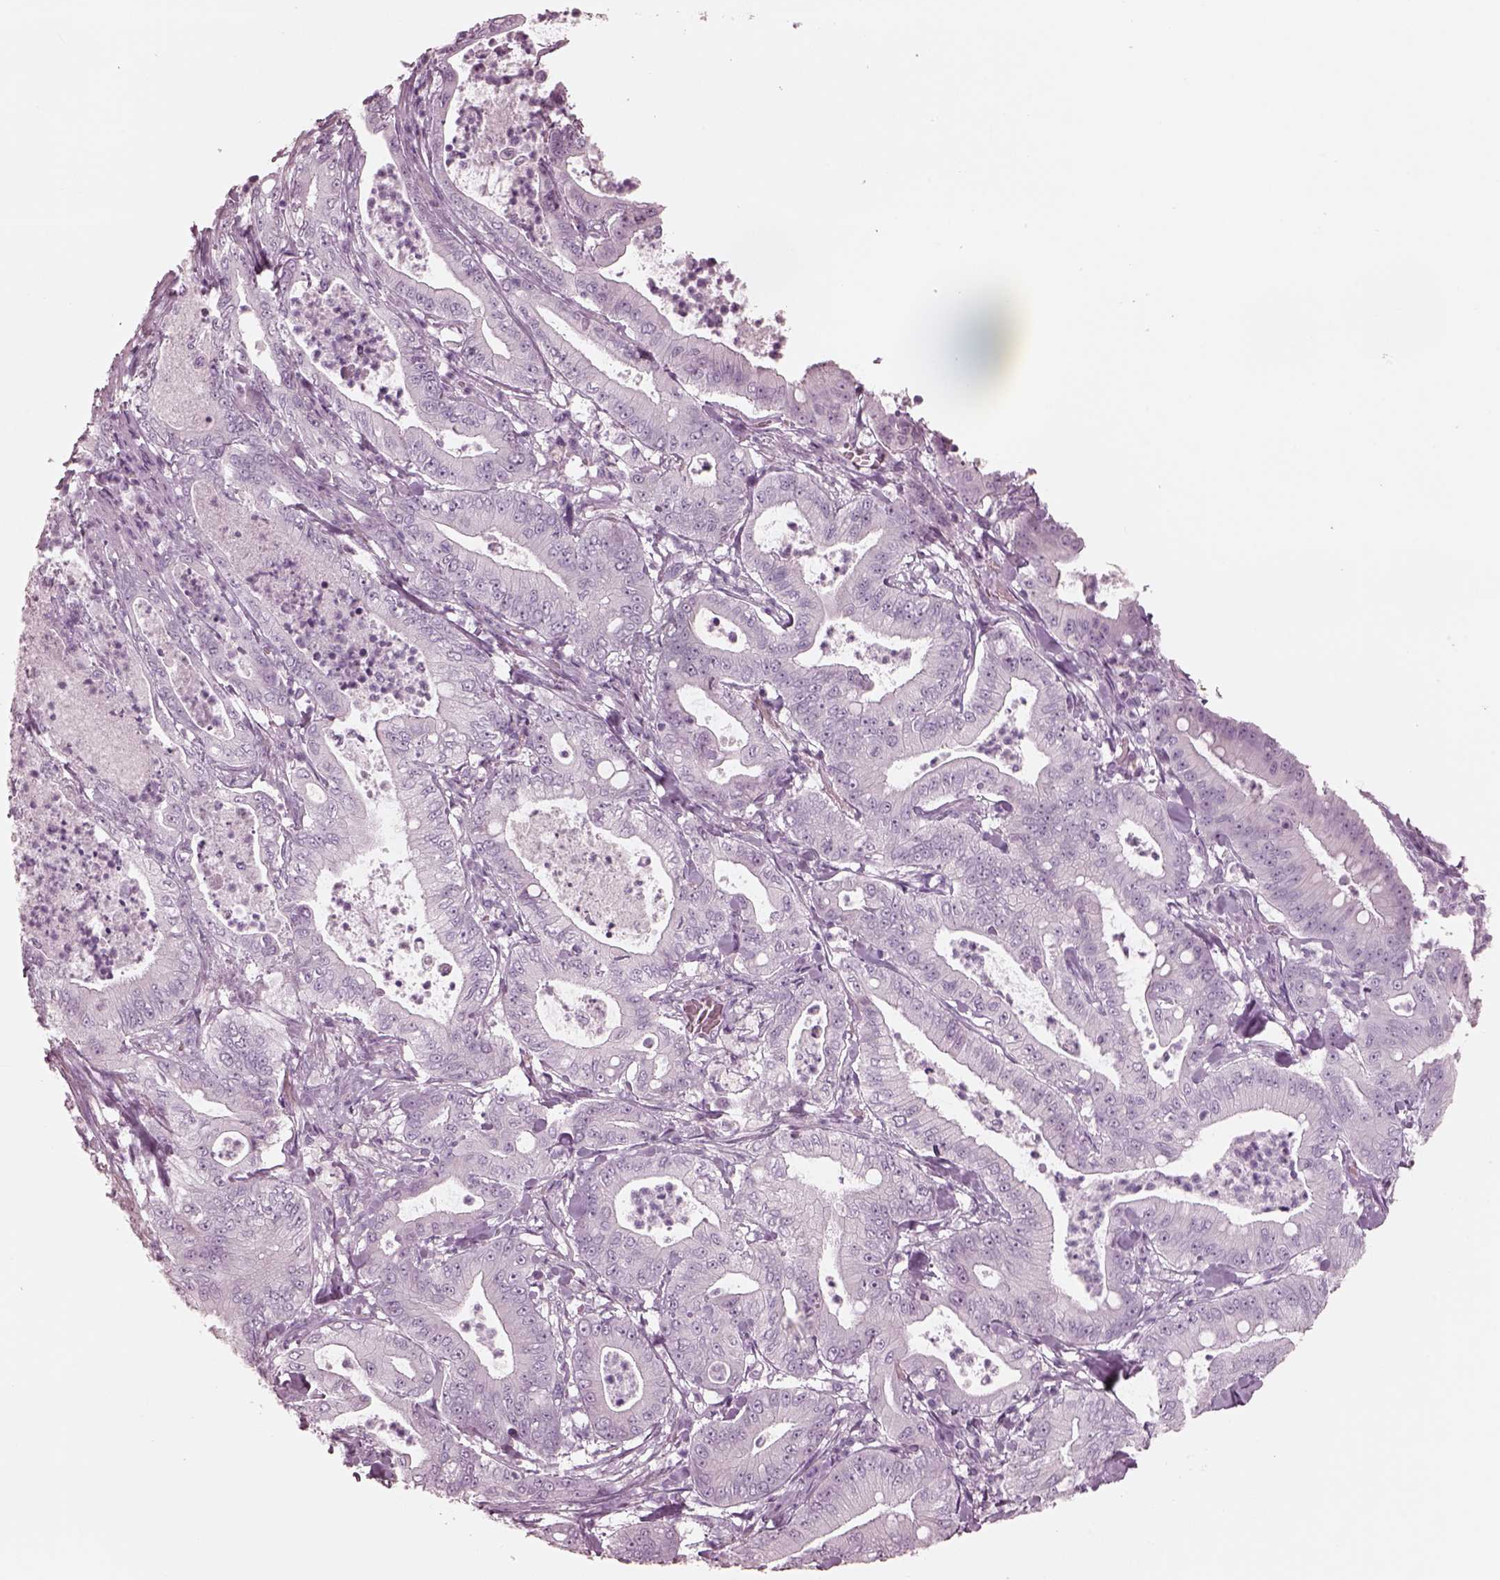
{"staining": {"intensity": "negative", "quantity": "none", "location": "none"}, "tissue": "pancreatic cancer", "cell_type": "Tumor cells", "image_type": "cancer", "snomed": [{"axis": "morphology", "description": "Adenocarcinoma, NOS"}, {"axis": "topography", "description": "Pancreas"}], "caption": "IHC micrograph of human pancreatic cancer (adenocarcinoma) stained for a protein (brown), which demonstrates no positivity in tumor cells.", "gene": "KRTAP24-1", "patient": {"sex": "male", "age": 71}}